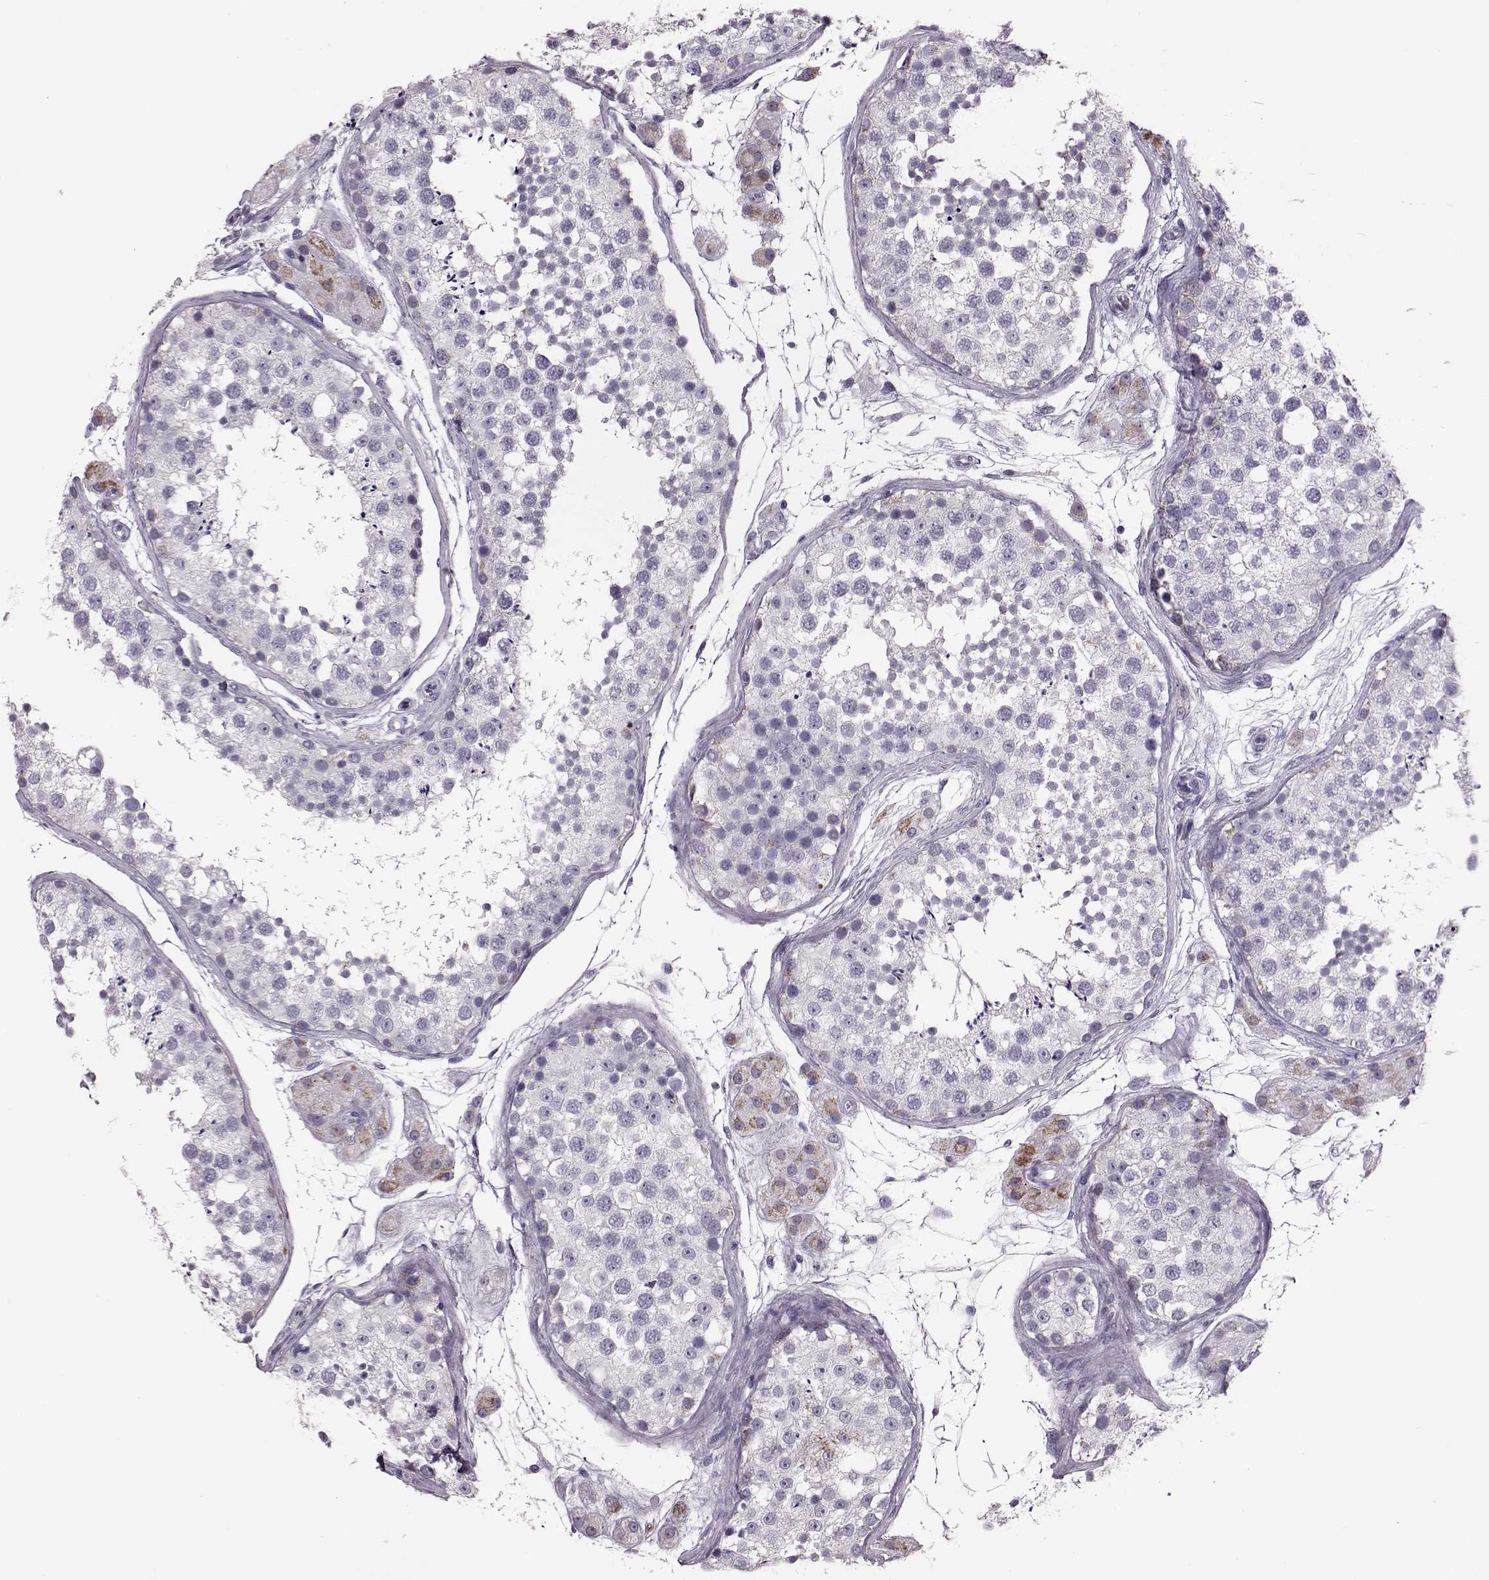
{"staining": {"intensity": "negative", "quantity": "none", "location": "none"}, "tissue": "testis", "cell_type": "Cells in seminiferous ducts", "image_type": "normal", "snomed": [{"axis": "morphology", "description": "Normal tissue, NOS"}, {"axis": "topography", "description": "Testis"}], "caption": "High power microscopy histopathology image of an IHC image of benign testis, revealing no significant expression in cells in seminiferous ducts.", "gene": "RIMS2", "patient": {"sex": "male", "age": 41}}